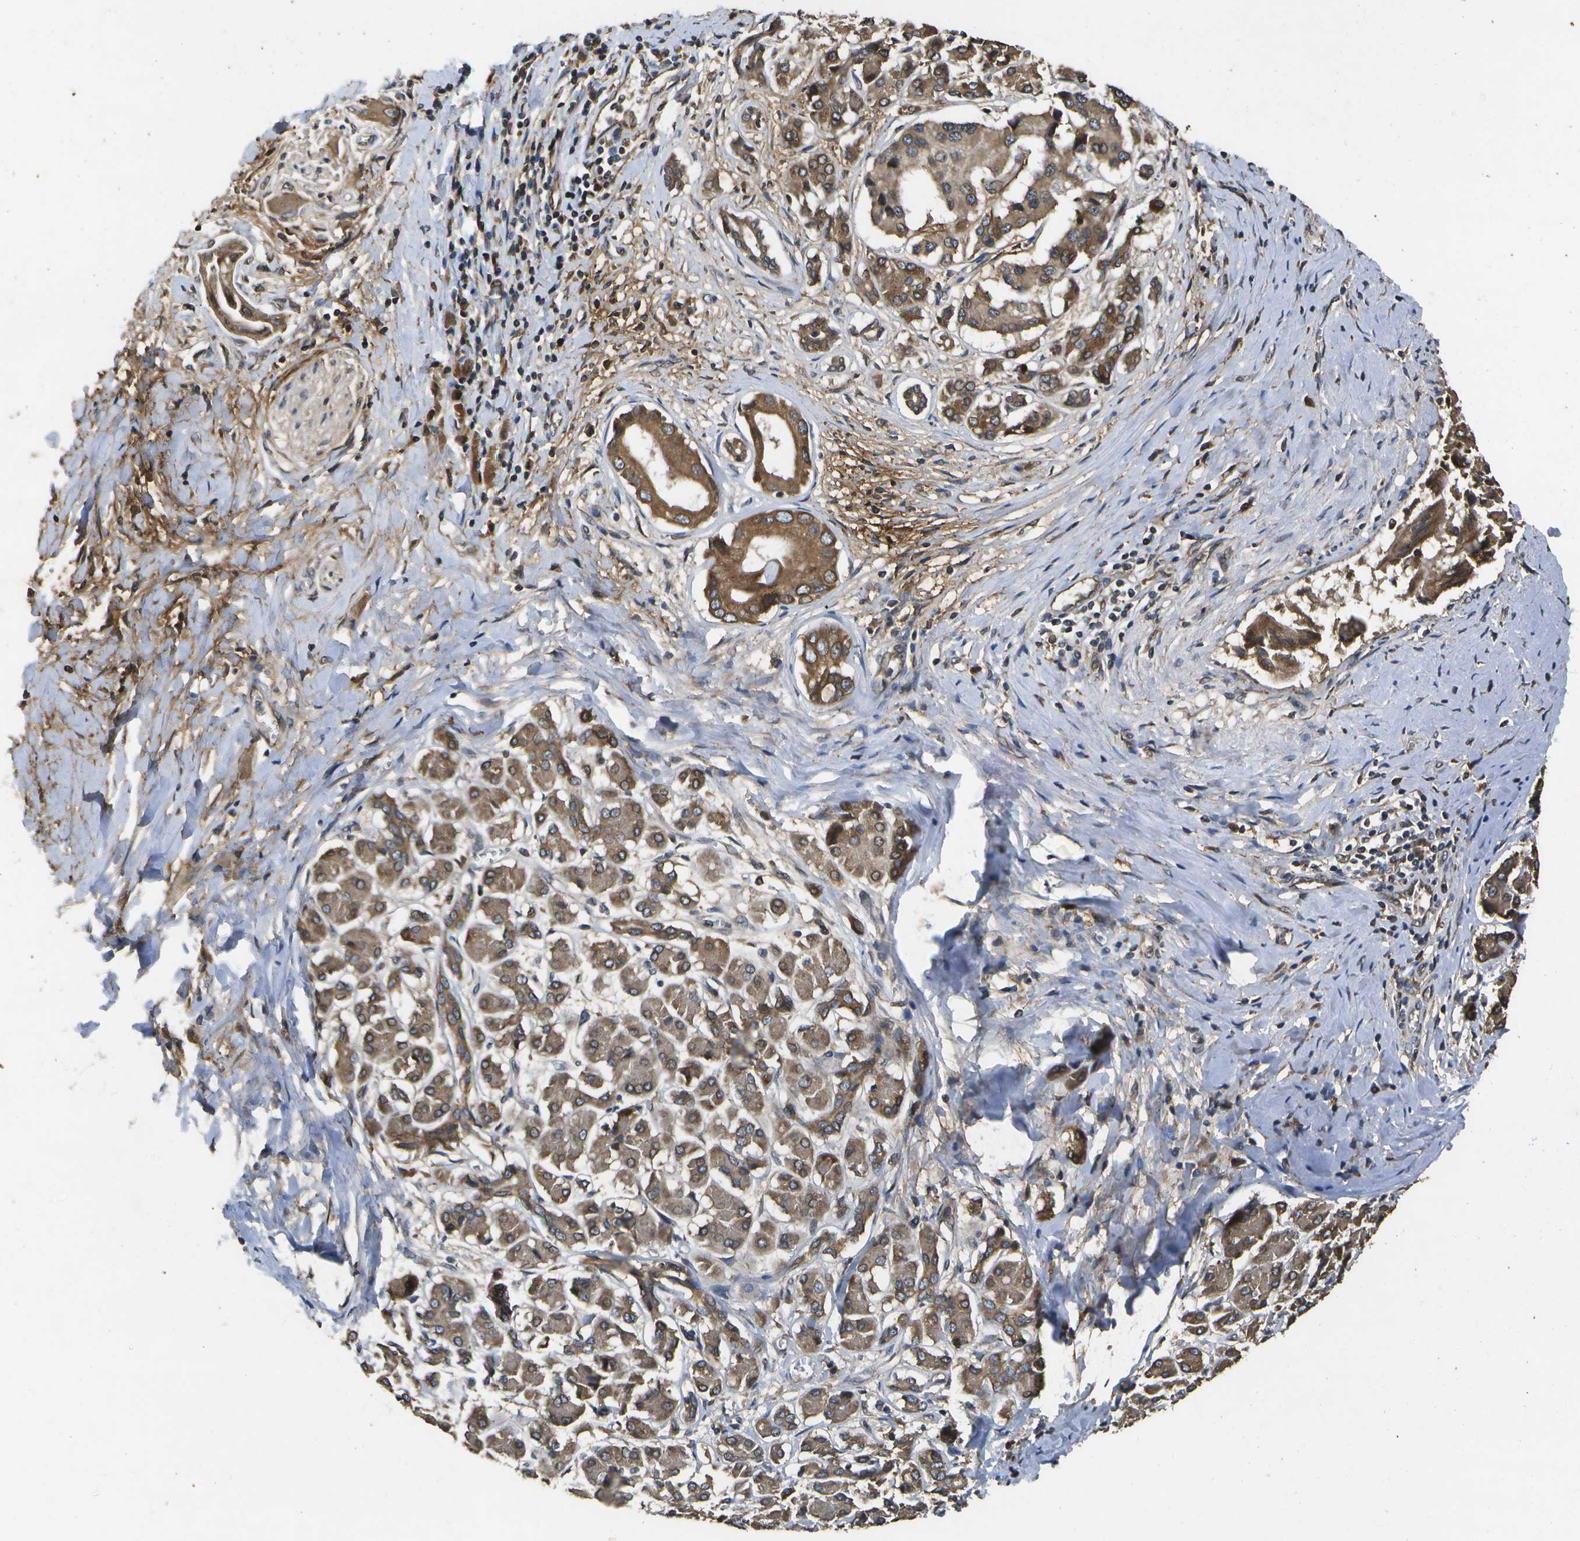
{"staining": {"intensity": "moderate", "quantity": ">75%", "location": "cytoplasmic/membranous"}, "tissue": "pancreatic cancer", "cell_type": "Tumor cells", "image_type": "cancer", "snomed": [{"axis": "morphology", "description": "Adenocarcinoma, NOS"}, {"axis": "topography", "description": "Pancreas"}], "caption": "Moderate cytoplasmic/membranous expression is seen in approximately >75% of tumor cells in pancreatic cancer.", "gene": "HFE", "patient": {"sex": "male", "age": 55}}